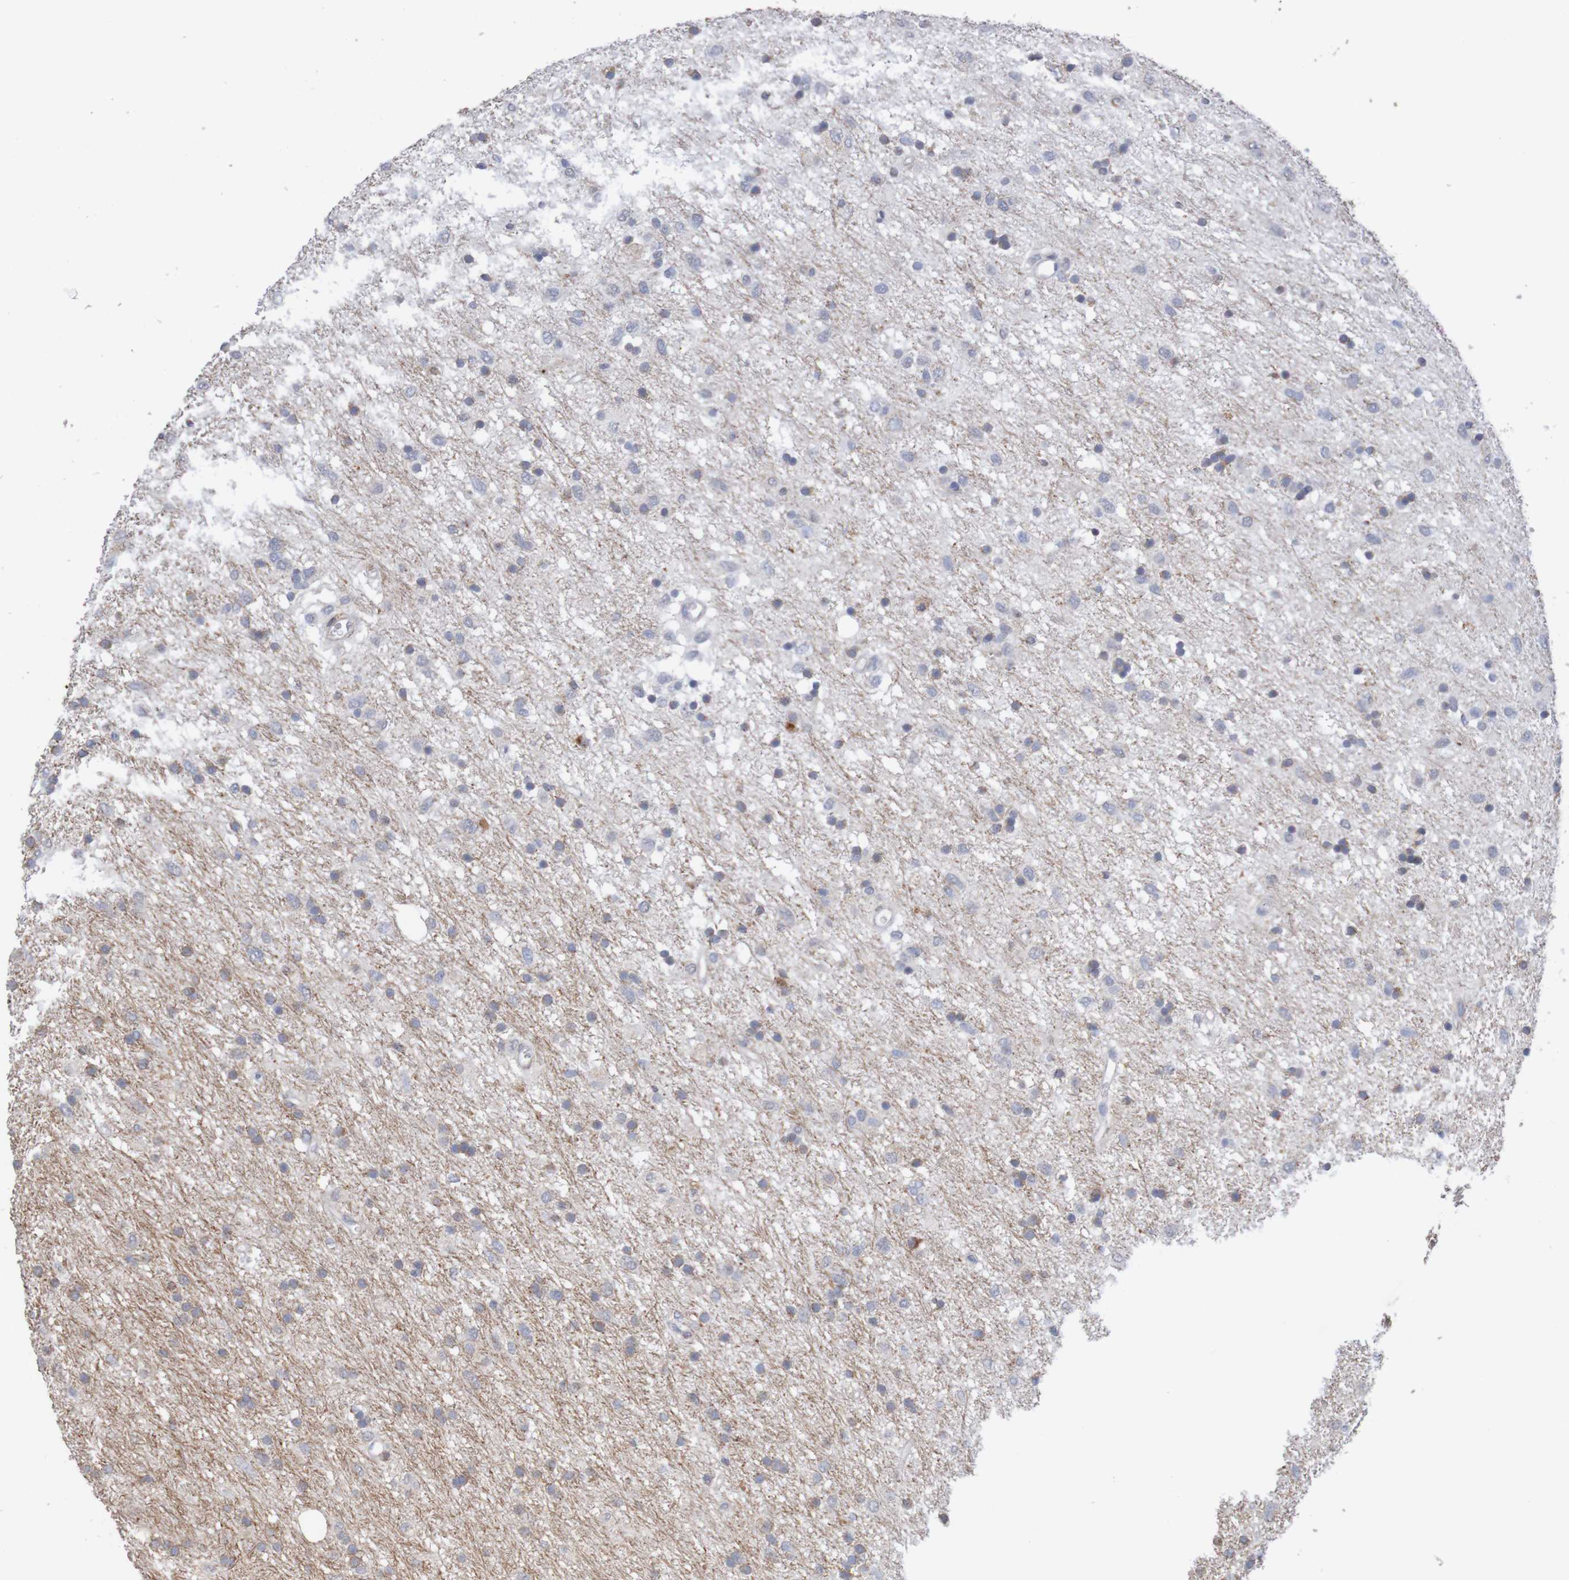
{"staining": {"intensity": "strong", "quantity": "<25%", "location": "cytoplasmic/membranous"}, "tissue": "glioma", "cell_type": "Tumor cells", "image_type": "cancer", "snomed": [{"axis": "morphology", "description": "Glioma, malignant, Low grade"}, {"axis": "topography", "description": "Brain"}], "caption": "IHC staining of malignant glioma (low-grade), which displays medium levels of strong cytoplasmic/membranous staining in about <25% of tumor cells indicating strong cytoplasmic/membranous protein expression. The staining was performed using DAB (brown) for protein detection and nuclei were counterstained in hematoxylin (blue).", "gene": "PDIA3", "patient": {"sex": "male", "age": 77}}